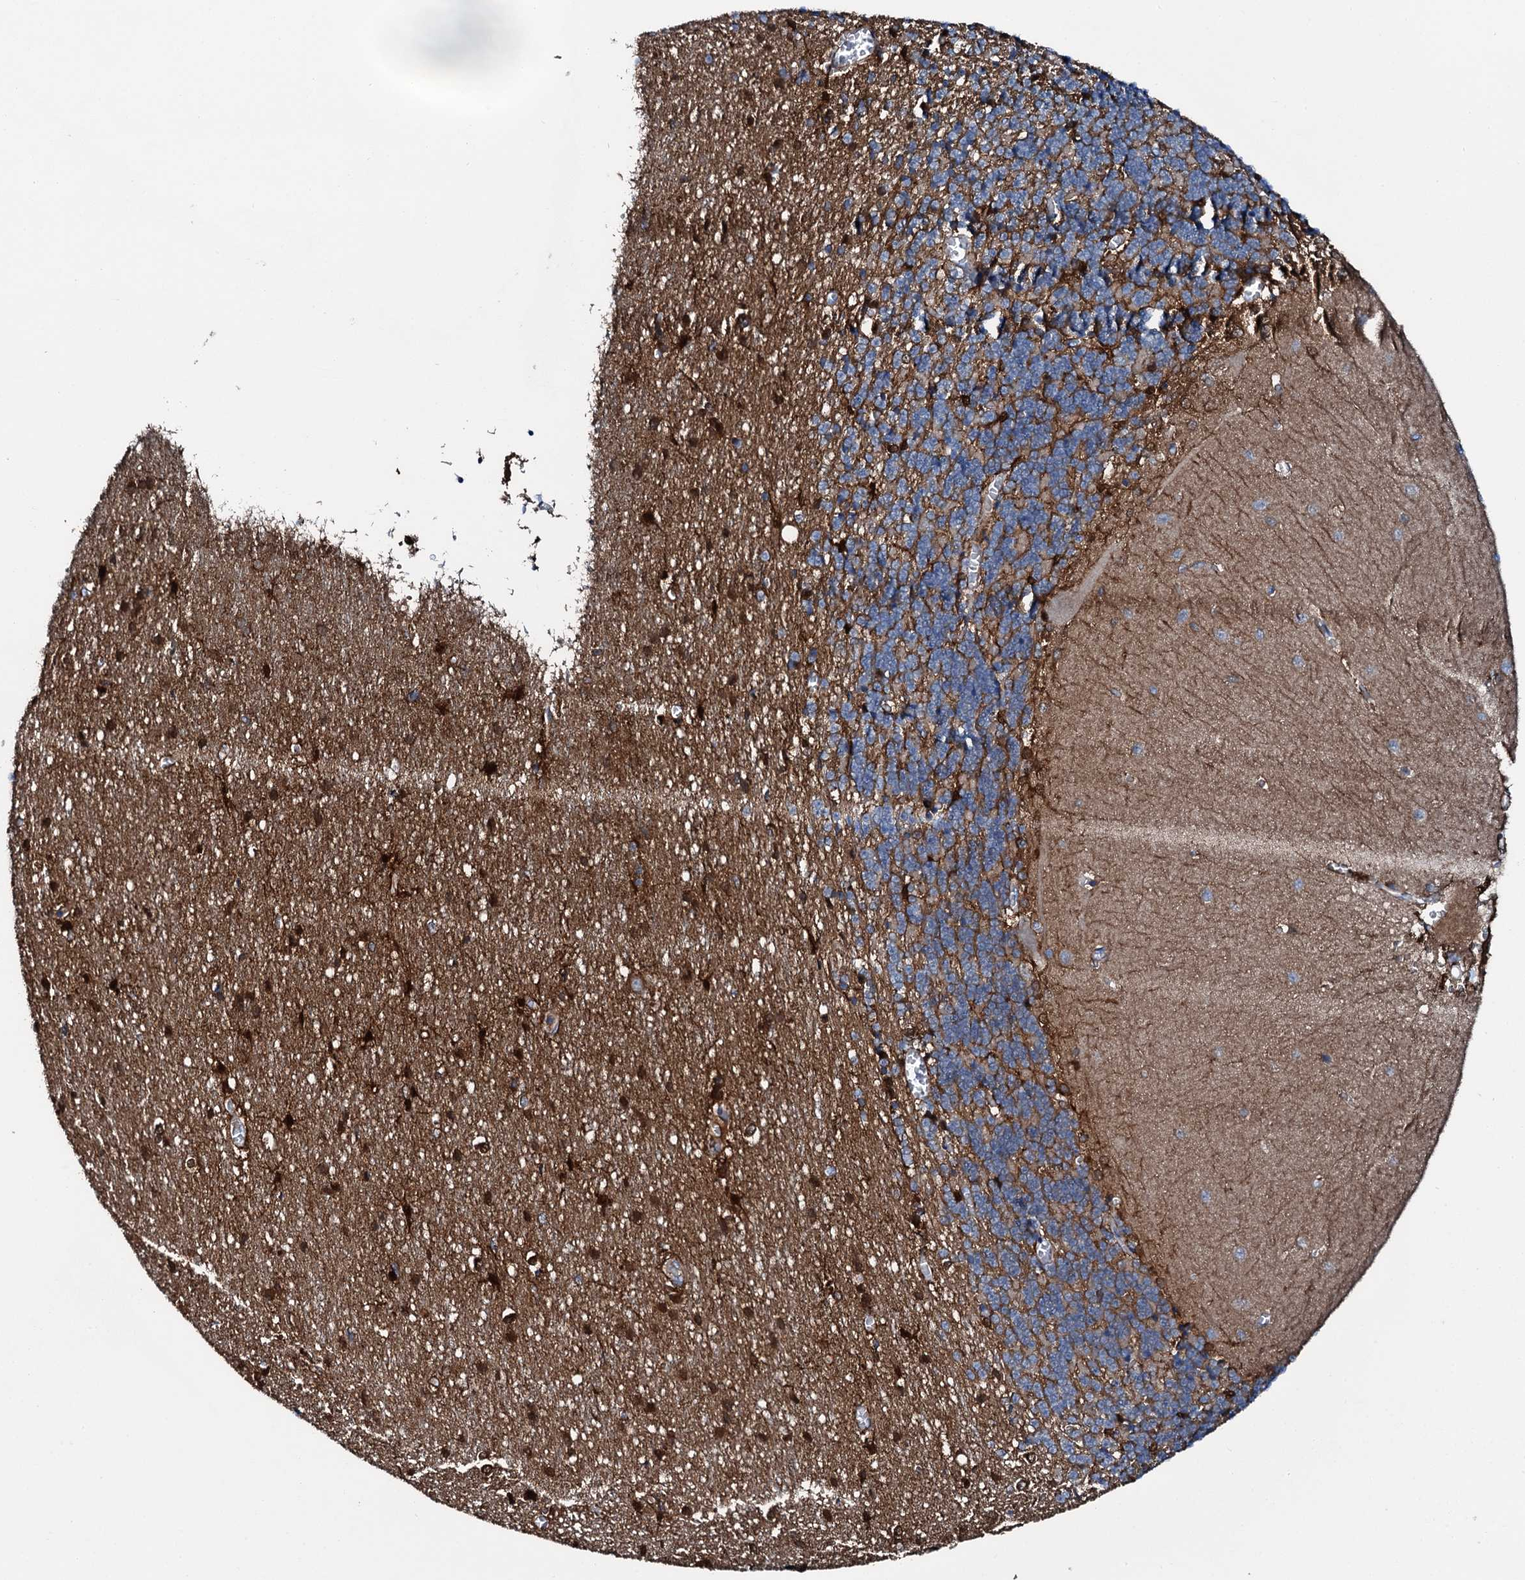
{"staining": {"intensity": "moderate", "quantity": "<25%", "location": "cytoplasmic/membranous"}, "tissue": "cerebellum", "cell_type": "Cells in granular layer", "image_type": "normal", "snomed": [{"axis": "morphology", "description": "Normal tissue, NOS"}, {"axis": "topography", "description": "Cerebellum"}], "caption": "Cells in granular layer reveal low levels of moderate cytoplasmic/membranous staining in about <25% of cells in unremarkable human cerebellum.", "gene": "GFOD2", "patient": {"sex": "male", "age": 37}}